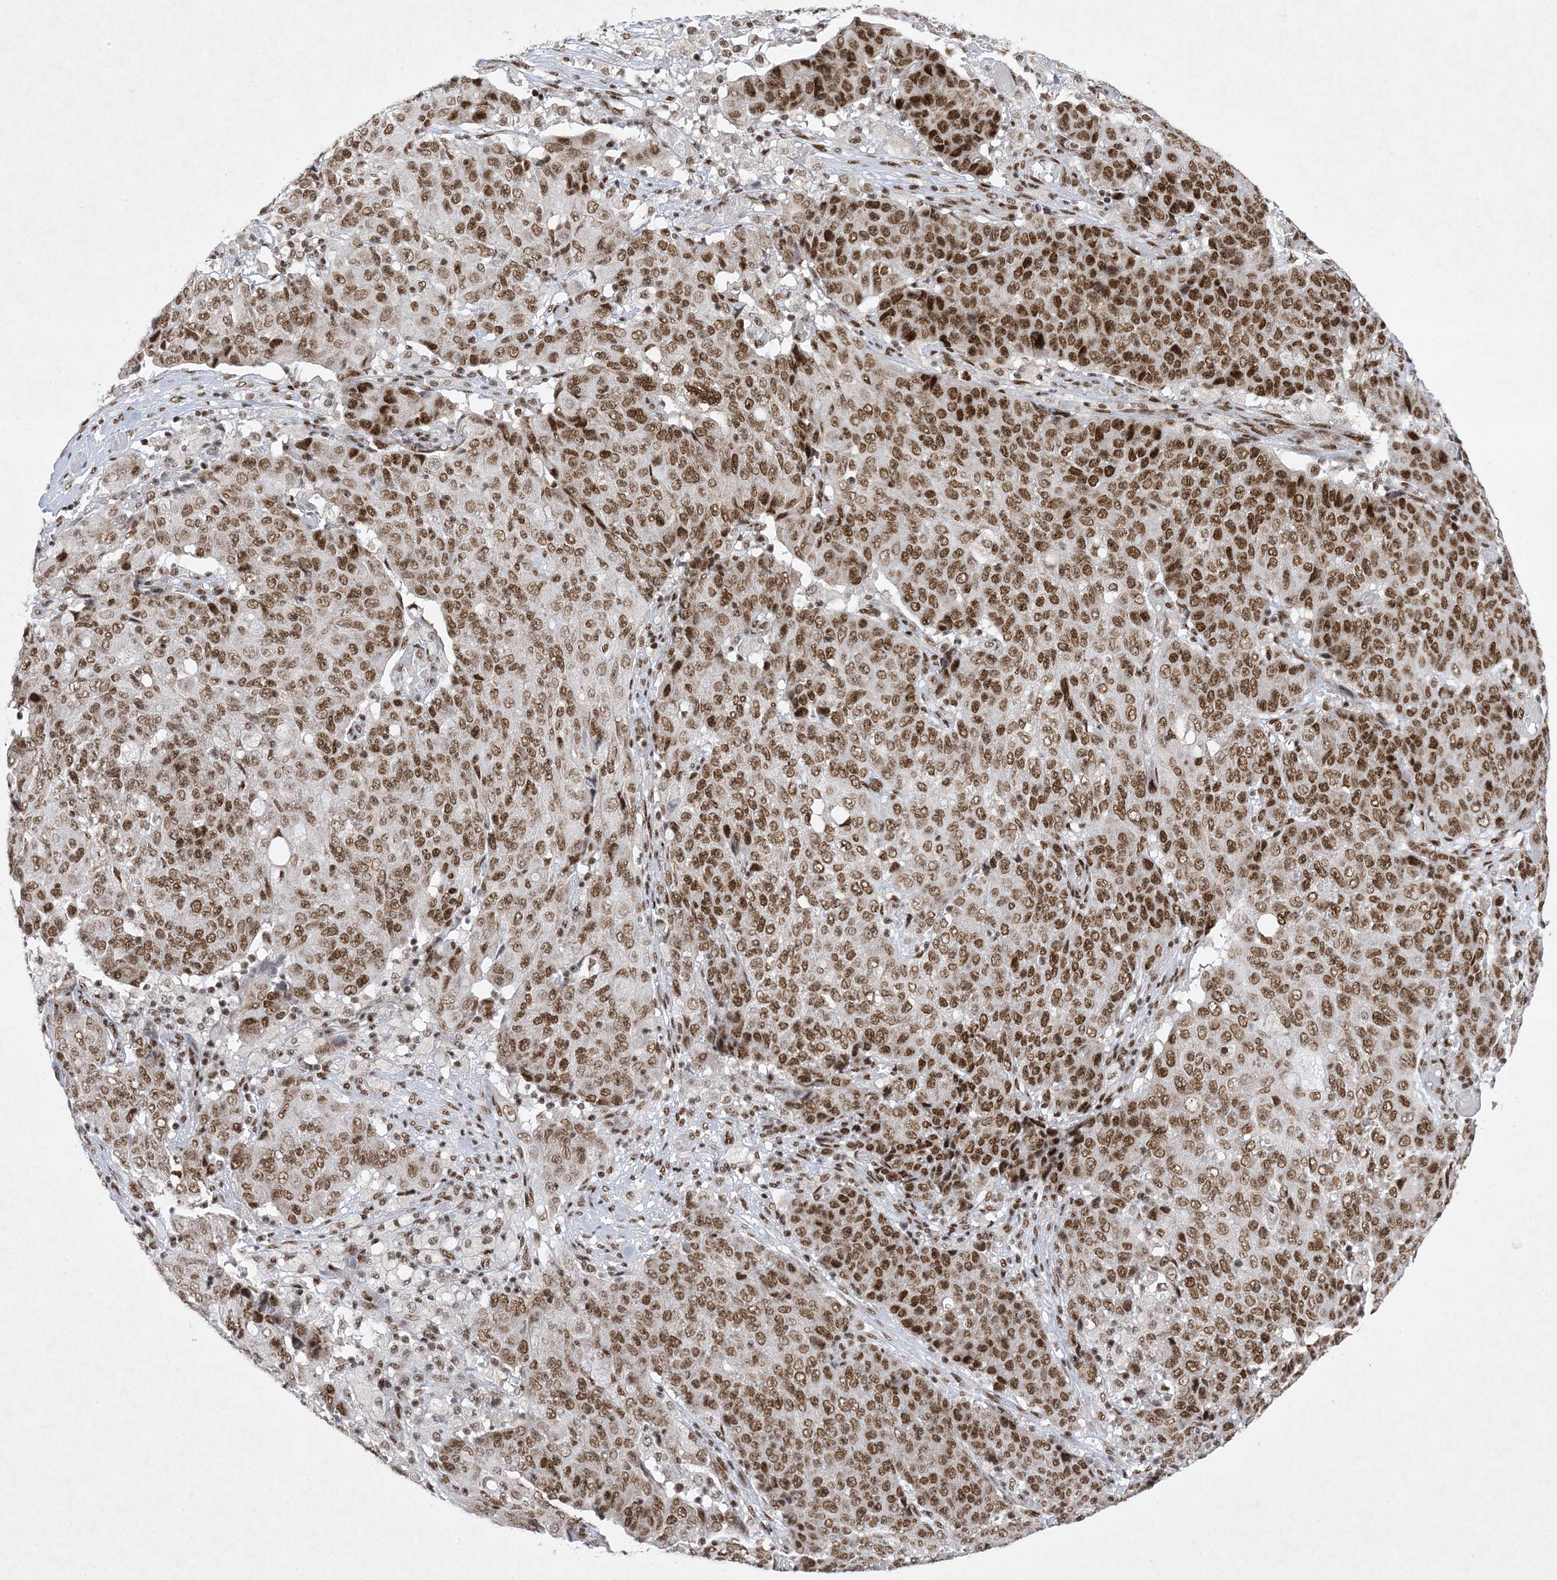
{"staining": {"intensity": "moderate", "quantity": ">75%", "location": "nuclear"}, "tissue": "ovarian cancer", "cell_type": "Tumor cells", "image_type": "cancer", "snomed": [{"axis": "morphology", "description": "Carcinoma, endometroid"}, {"axis": "topography", "description": "Ovary"}], "caption": "Immunohistochemistry (DAB) staining of ovarian cancer (endometroid carcinoma) exhibits moderate nuclear protein positivity in about >75% of tumor cells.", "gene": "PKNOX2", "patient": {"sex": "female", "age": 42}}